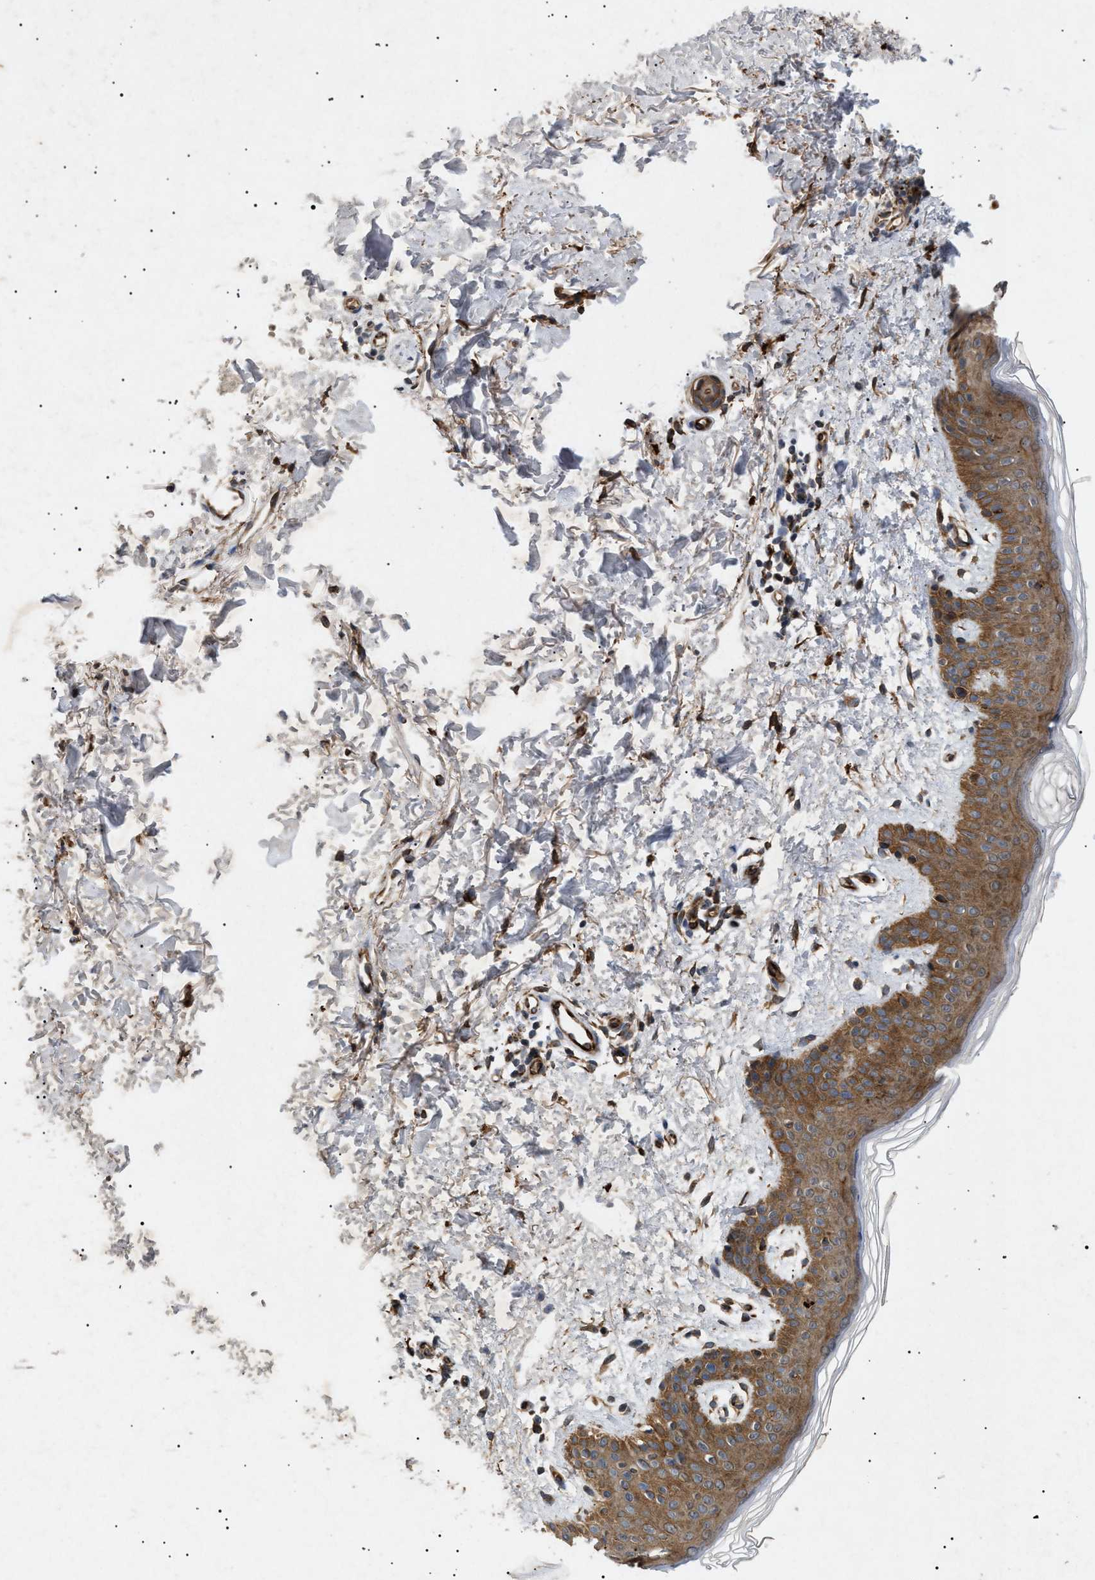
{"staining": {"intensity": "strong", "quantity": ">75%", "location": "cytoplasmic/membranous"}, "tissue": "skin", "cell_type": "Fibroblasts", "image_type": "normal", "snomed": [{"axis": "morphology", "description": "Normal tissue, NOS"}, {"axis": "topography", "description": "Skin"}], "caption": "A high amount of strong cytoplasmic/membranous staining is present in about >75% of fibroblasts in normal skin. The protein is stained brown, and the nuclei are stained in blue (DAB IHC with brightfield microscopy, high magnification).", "gene": "SIRT5", "patient": {"sex": "male", "age": 40}}